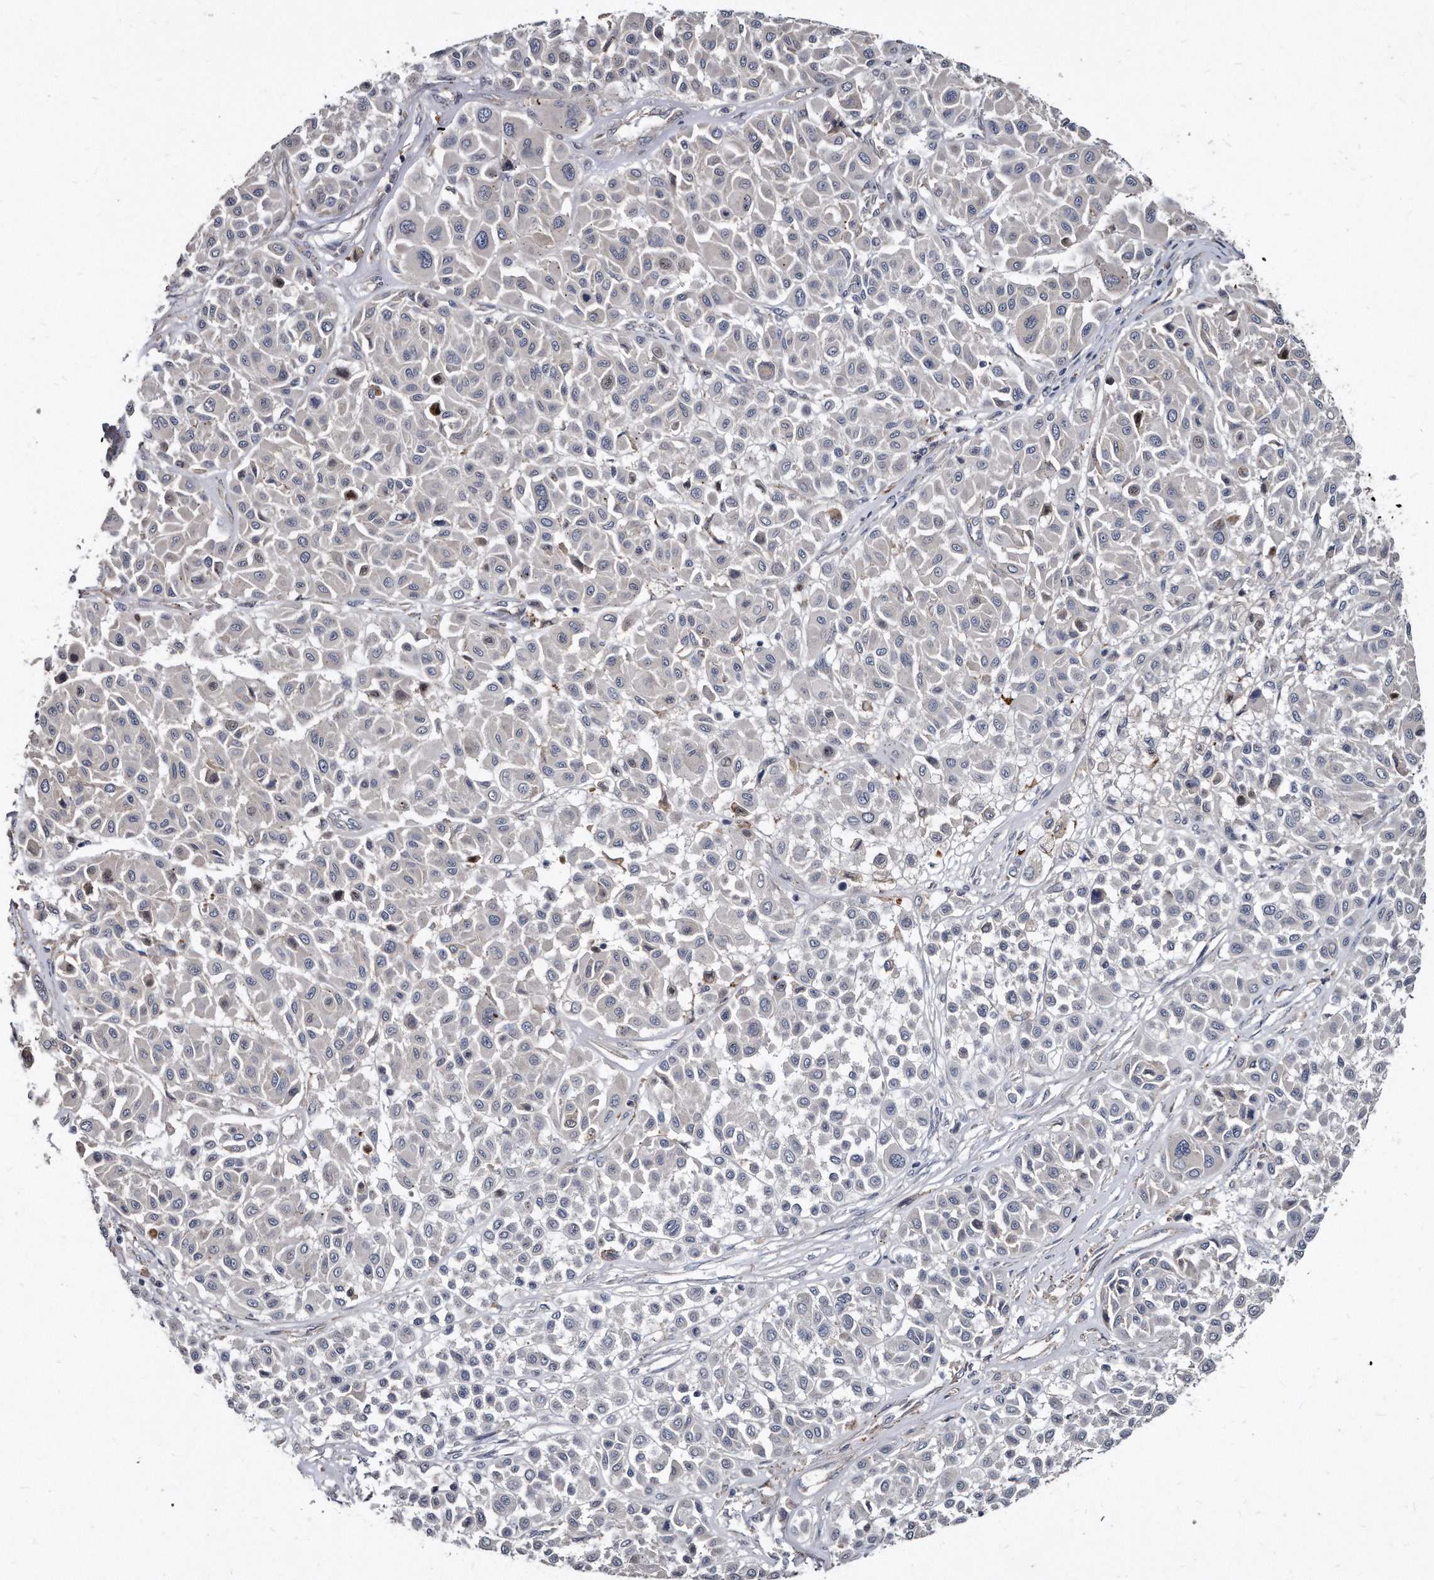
{"staining": {"intensity": "negative", "quantity": "none", "location": "none"}, "tissue": "melanoma", "cell_type": "Tumor cells", "image_type": "cancer", "snomed": [{"axis": "morphology", "description": "Malignant melanoma, Metastatic site"}, {"axis": "topography", "description": "Soft tissue"}], "caption": "Immunohistochemistry (IHC) photomicrograph of neoplastic tissue: human malignant melanoma (metastatic site) stained with DAB displays no significant protein staining in tumor cells.", "gene": "KLHDC3", "patient": {"sex": "male", "age": 41}}